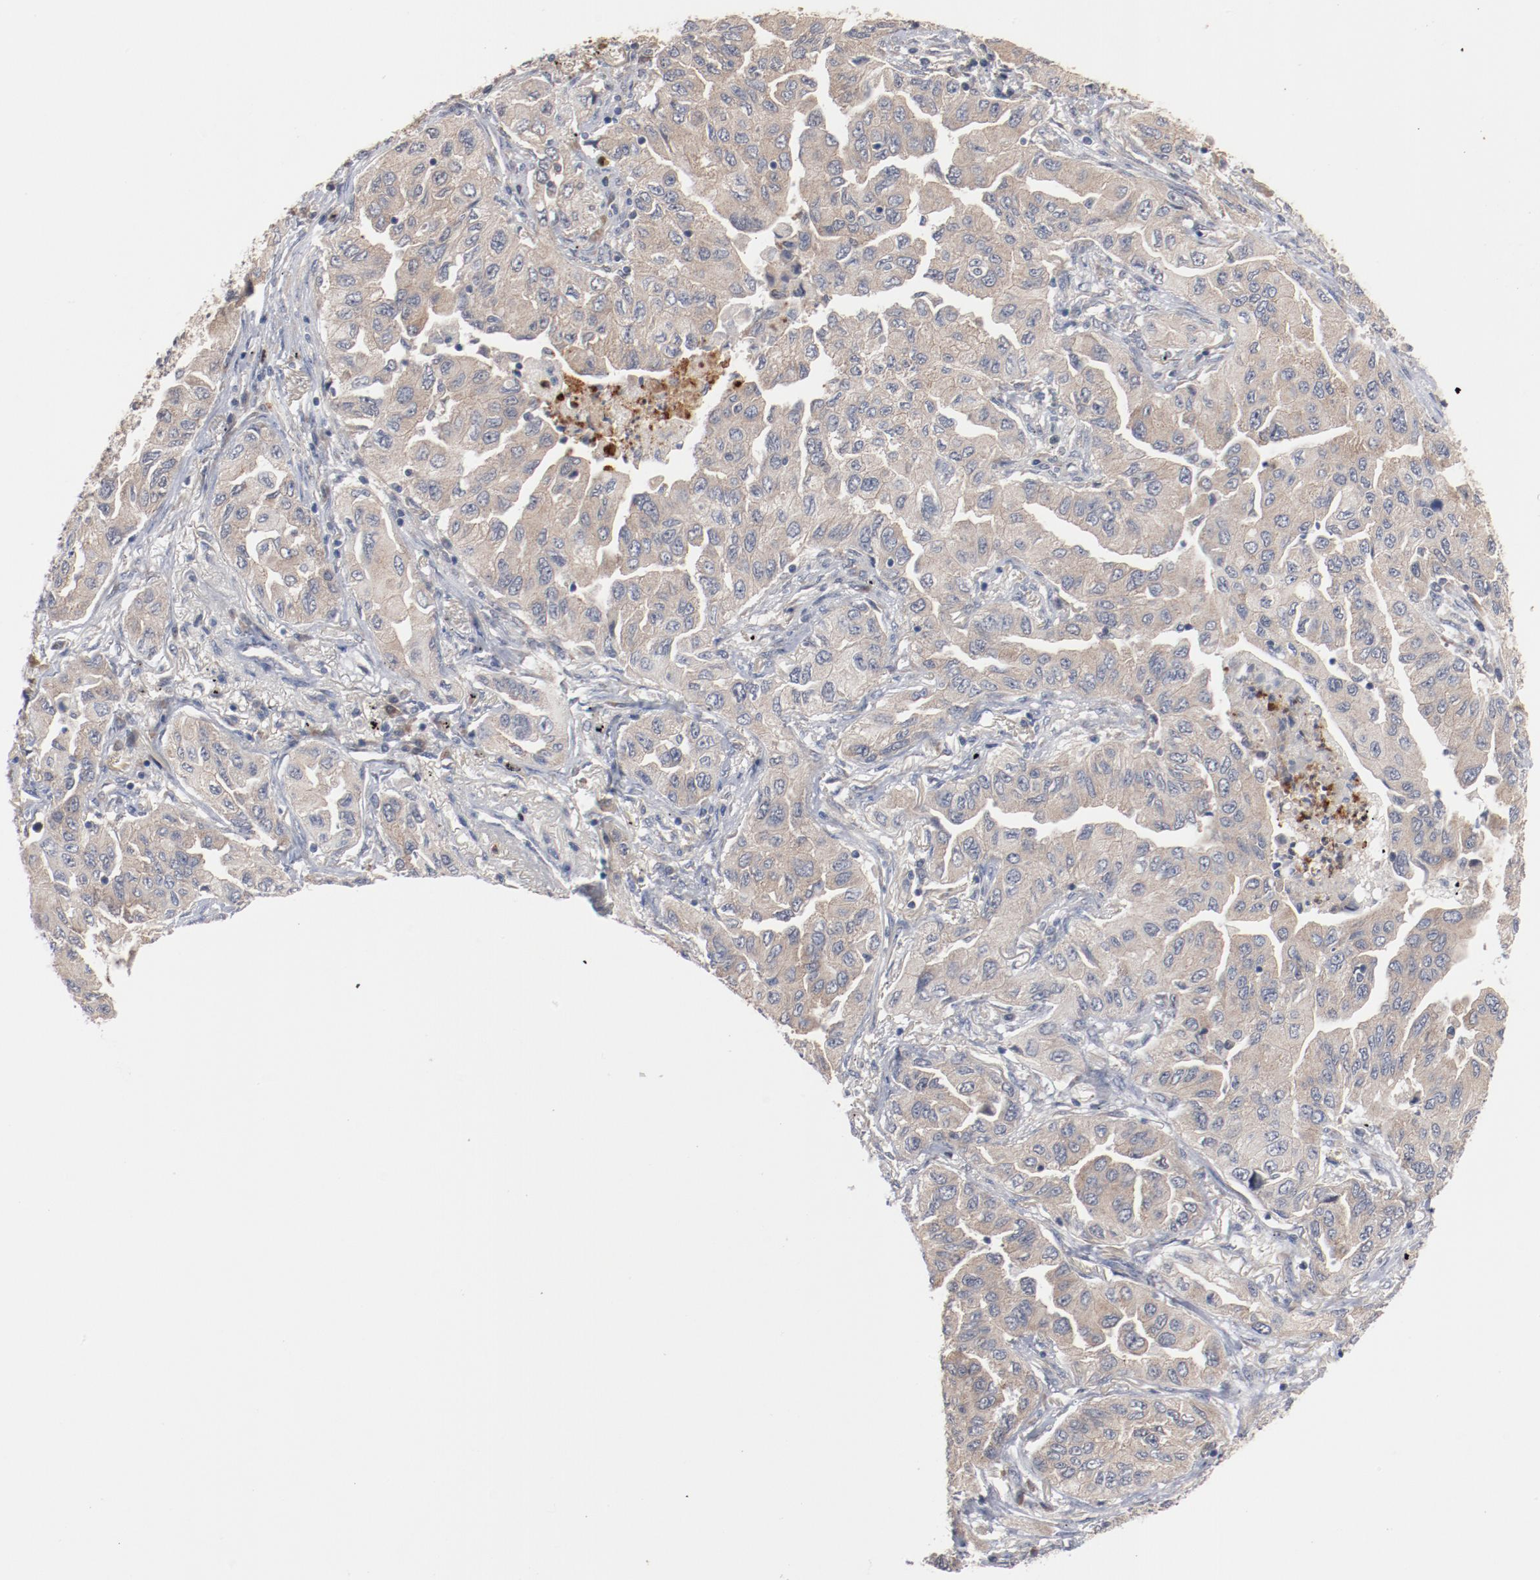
{"staining": {"intensity": "weak", "quantity": ">75%", "location": "cytoplasmic/membranous"}, "tissue": "lung cancer", "cell_type": "Tumor cells", "image_type": "cancer", "snomed": [{"axis": "morphology", "description": "Adenocarcinoma, NOS"}, {"axis": "topography", "description": "Lung"}], "caption": "Immunohistochemical staining of lung adenocarcinoma exhibits weak cytoplasmic/membranous protein positivity in about >75% of tumor cells.", "gene": "RNASE11", "patient": {"sex": "female", "age": 65}}